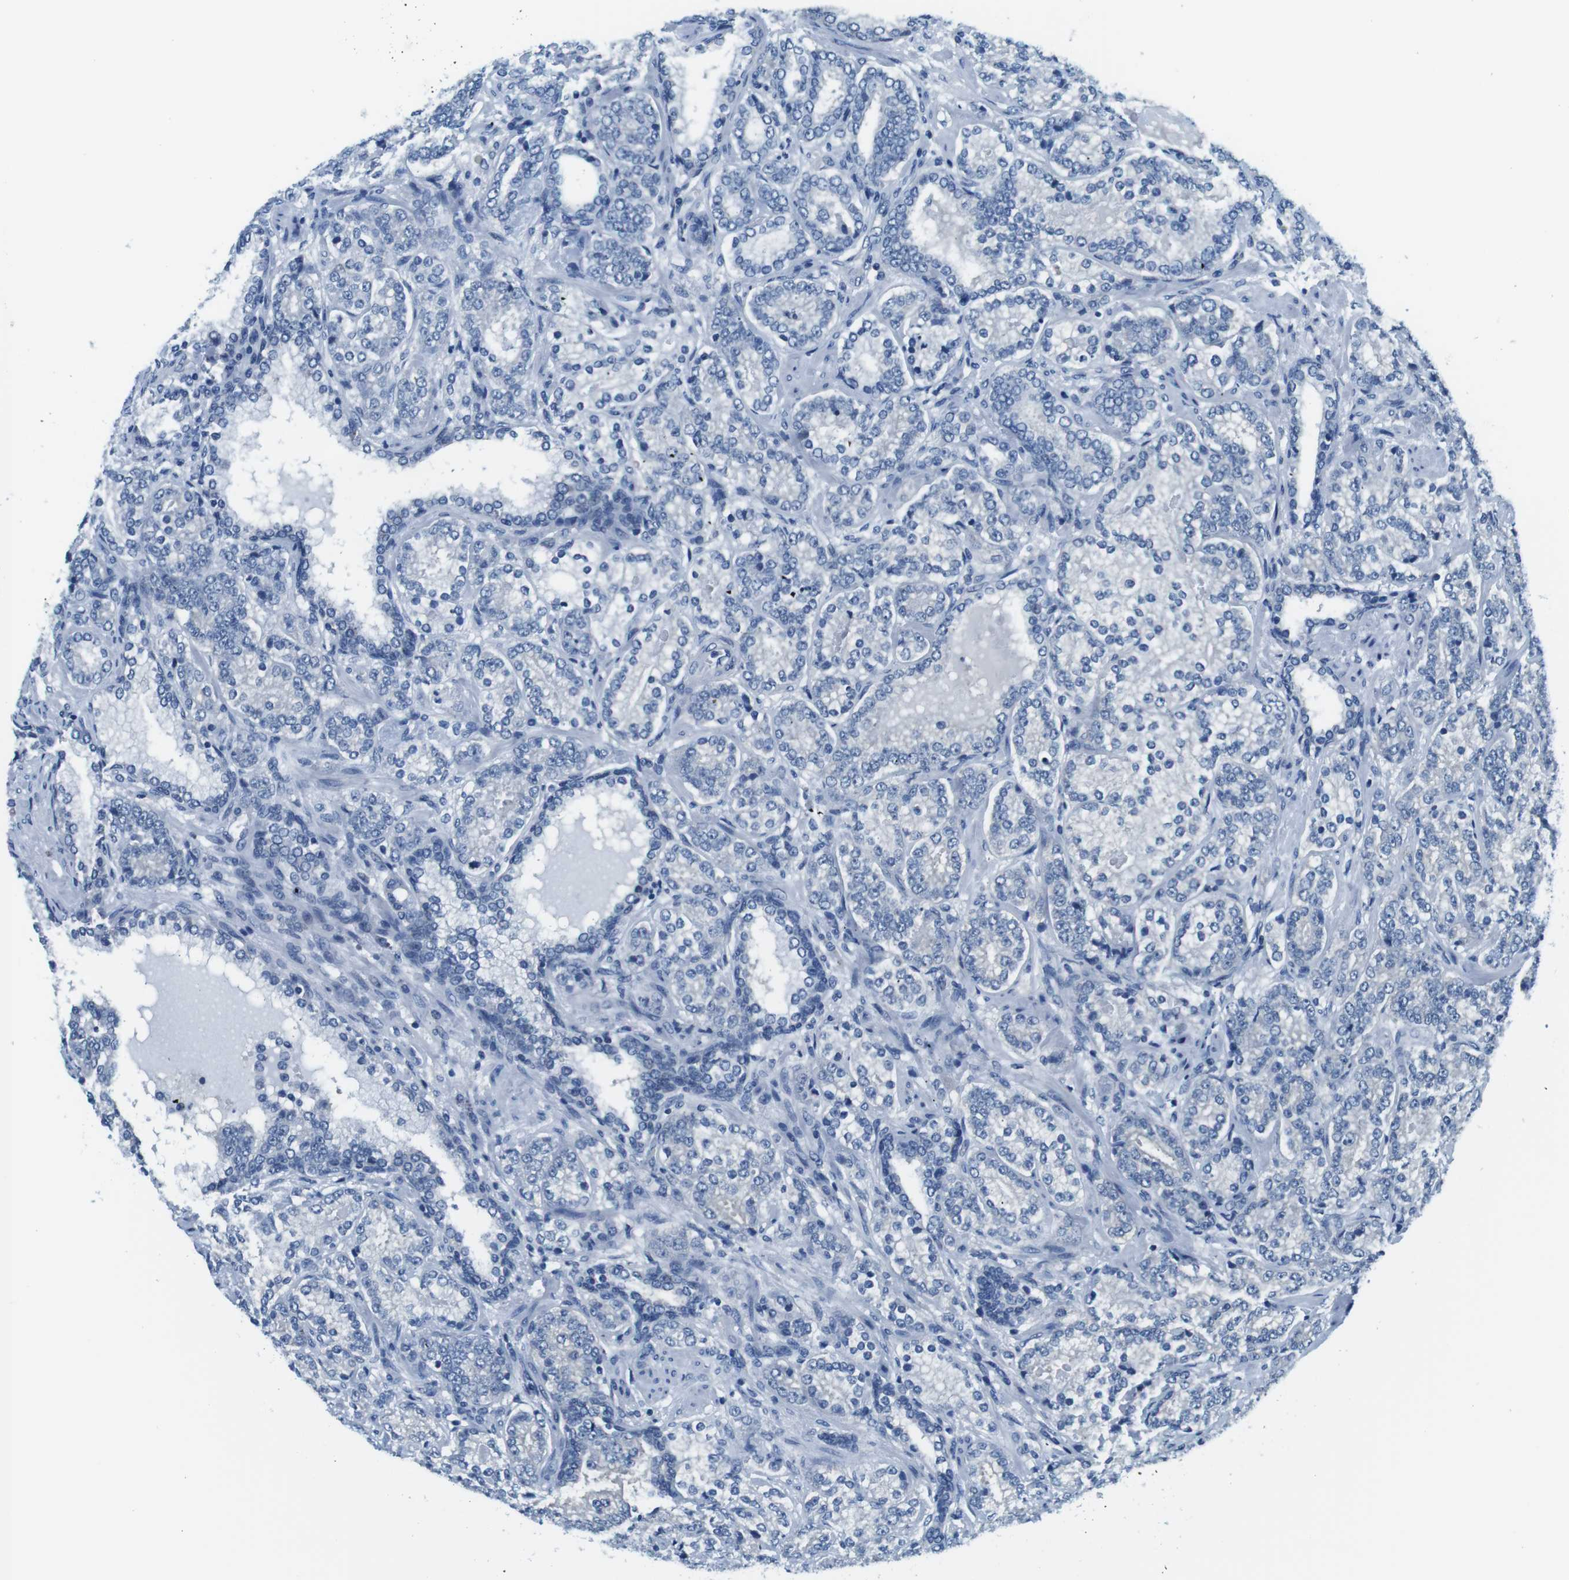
{"staining": {"intensity": "negative", "quantity": "none", "location": "none"}, "tissue": "prostate cancer", "cell_type": "Tumor cells", "image_type": "cancer", "snomed": [{"axis": "morphology", "description": "Adenocarcinoma, High grade"}, {"axis": "topography", "description": "Prostate"}], "caption": "This is an immunohistochemistry image of adenocarcinoma (high-grade) (prostate). There is no staining in tumor cells.", "gene": "EIF2B5", "patient": {"sex": "male", "age": 61}}